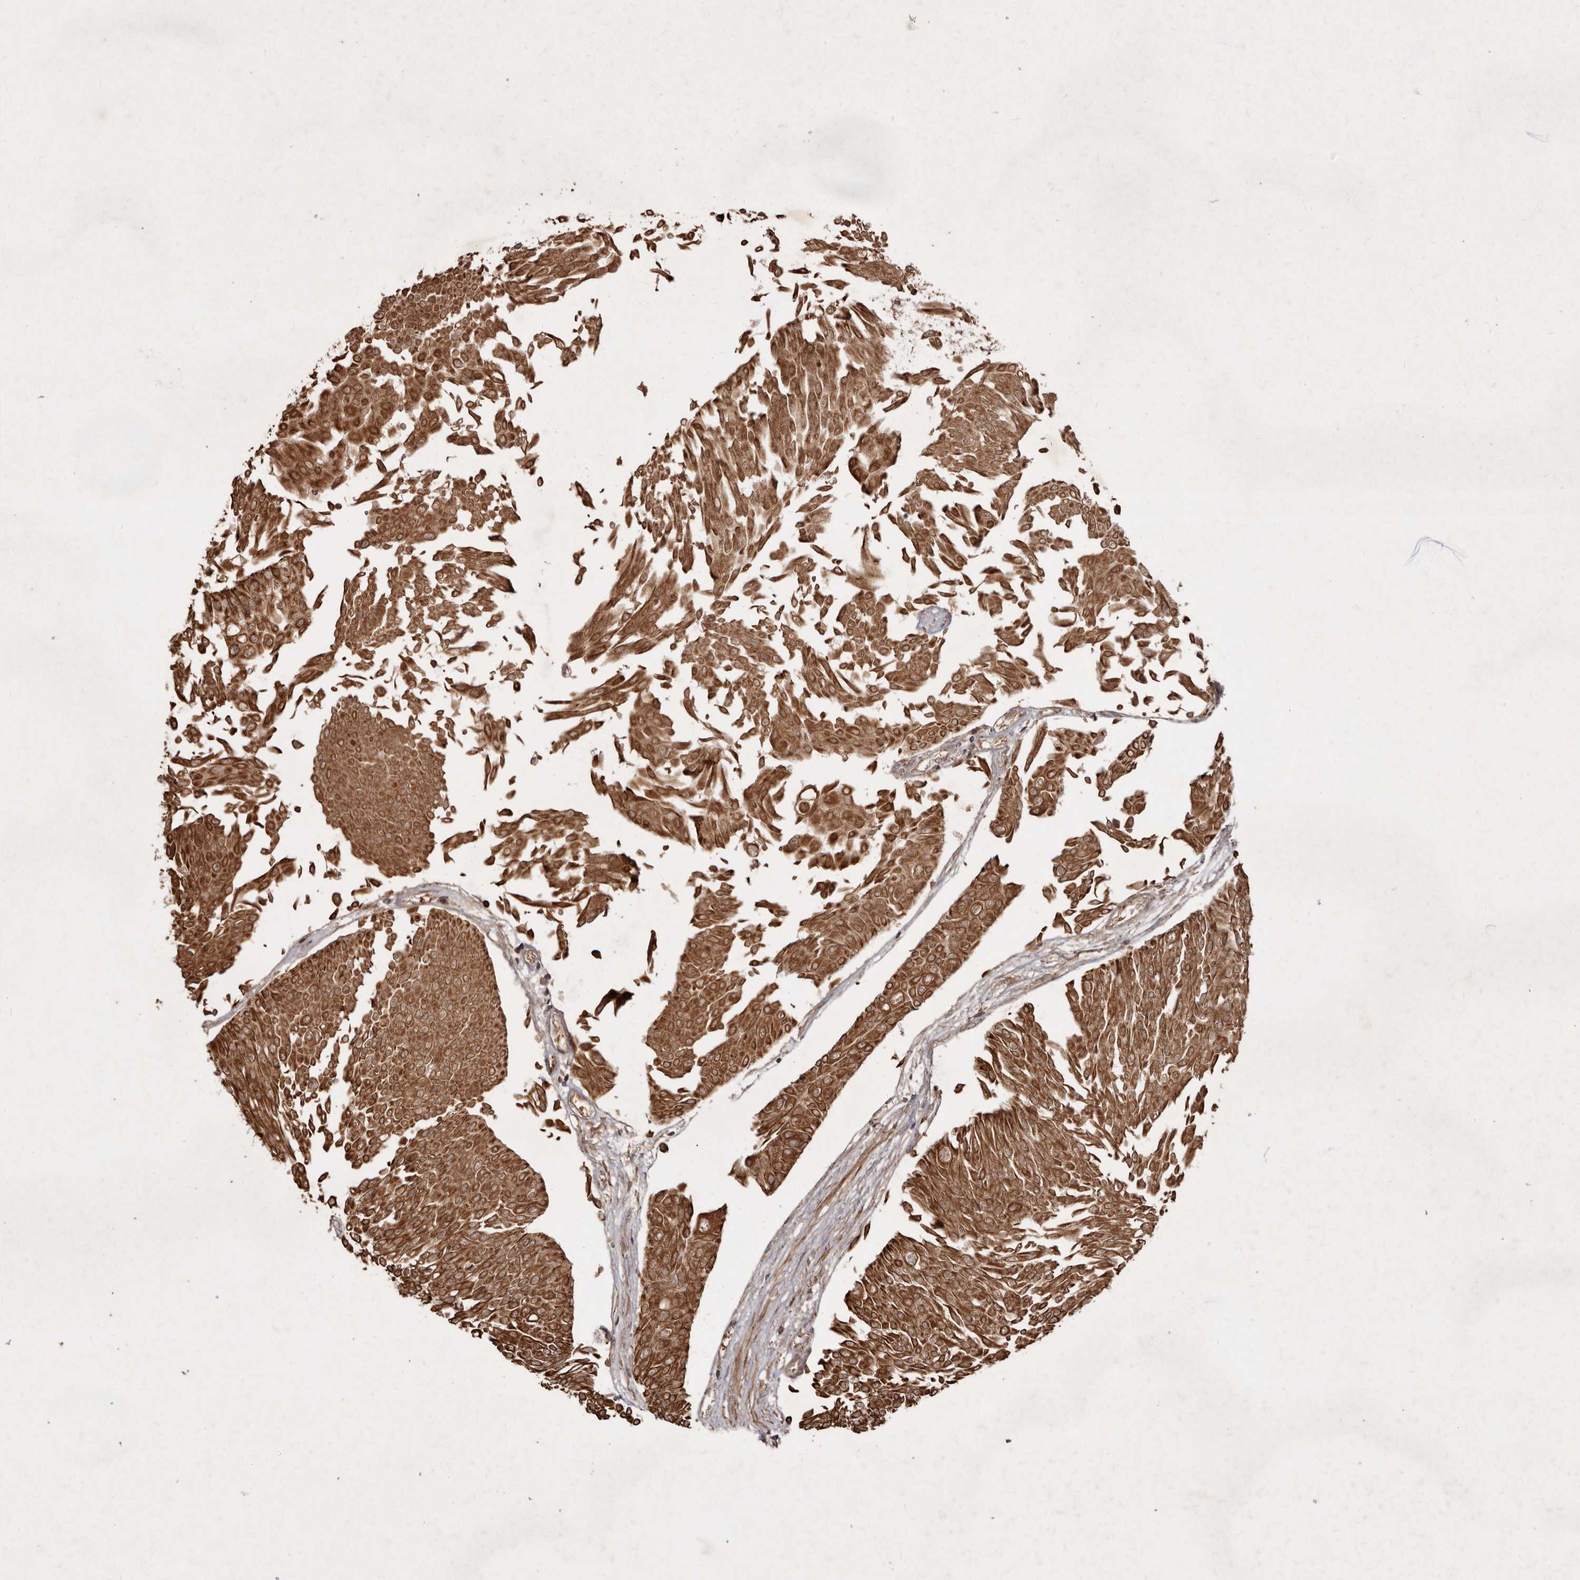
{"staining": {"intensity": "strong", "quantity": ">75%", "location": "cytoplasmic/membranous,nuclear"}, "tissue": "urothelial cancer", "cell_type": "Tumor cells", "image_type": "cancer", "snomed": [{"axis": "morphology", "description": "Urothelial carcinoma, Low grade"}, {"axis": "topography", "description": "Urinary bladder"}], "caption": "This photomicrograph displays IHC staining of human urothelial cancer, with high strong cytoplasmic/membranous and nuclear expression in approximately >75% of tumor cells.", "gene": "STK36", "patient": {"sex": "male", "age": 67}}